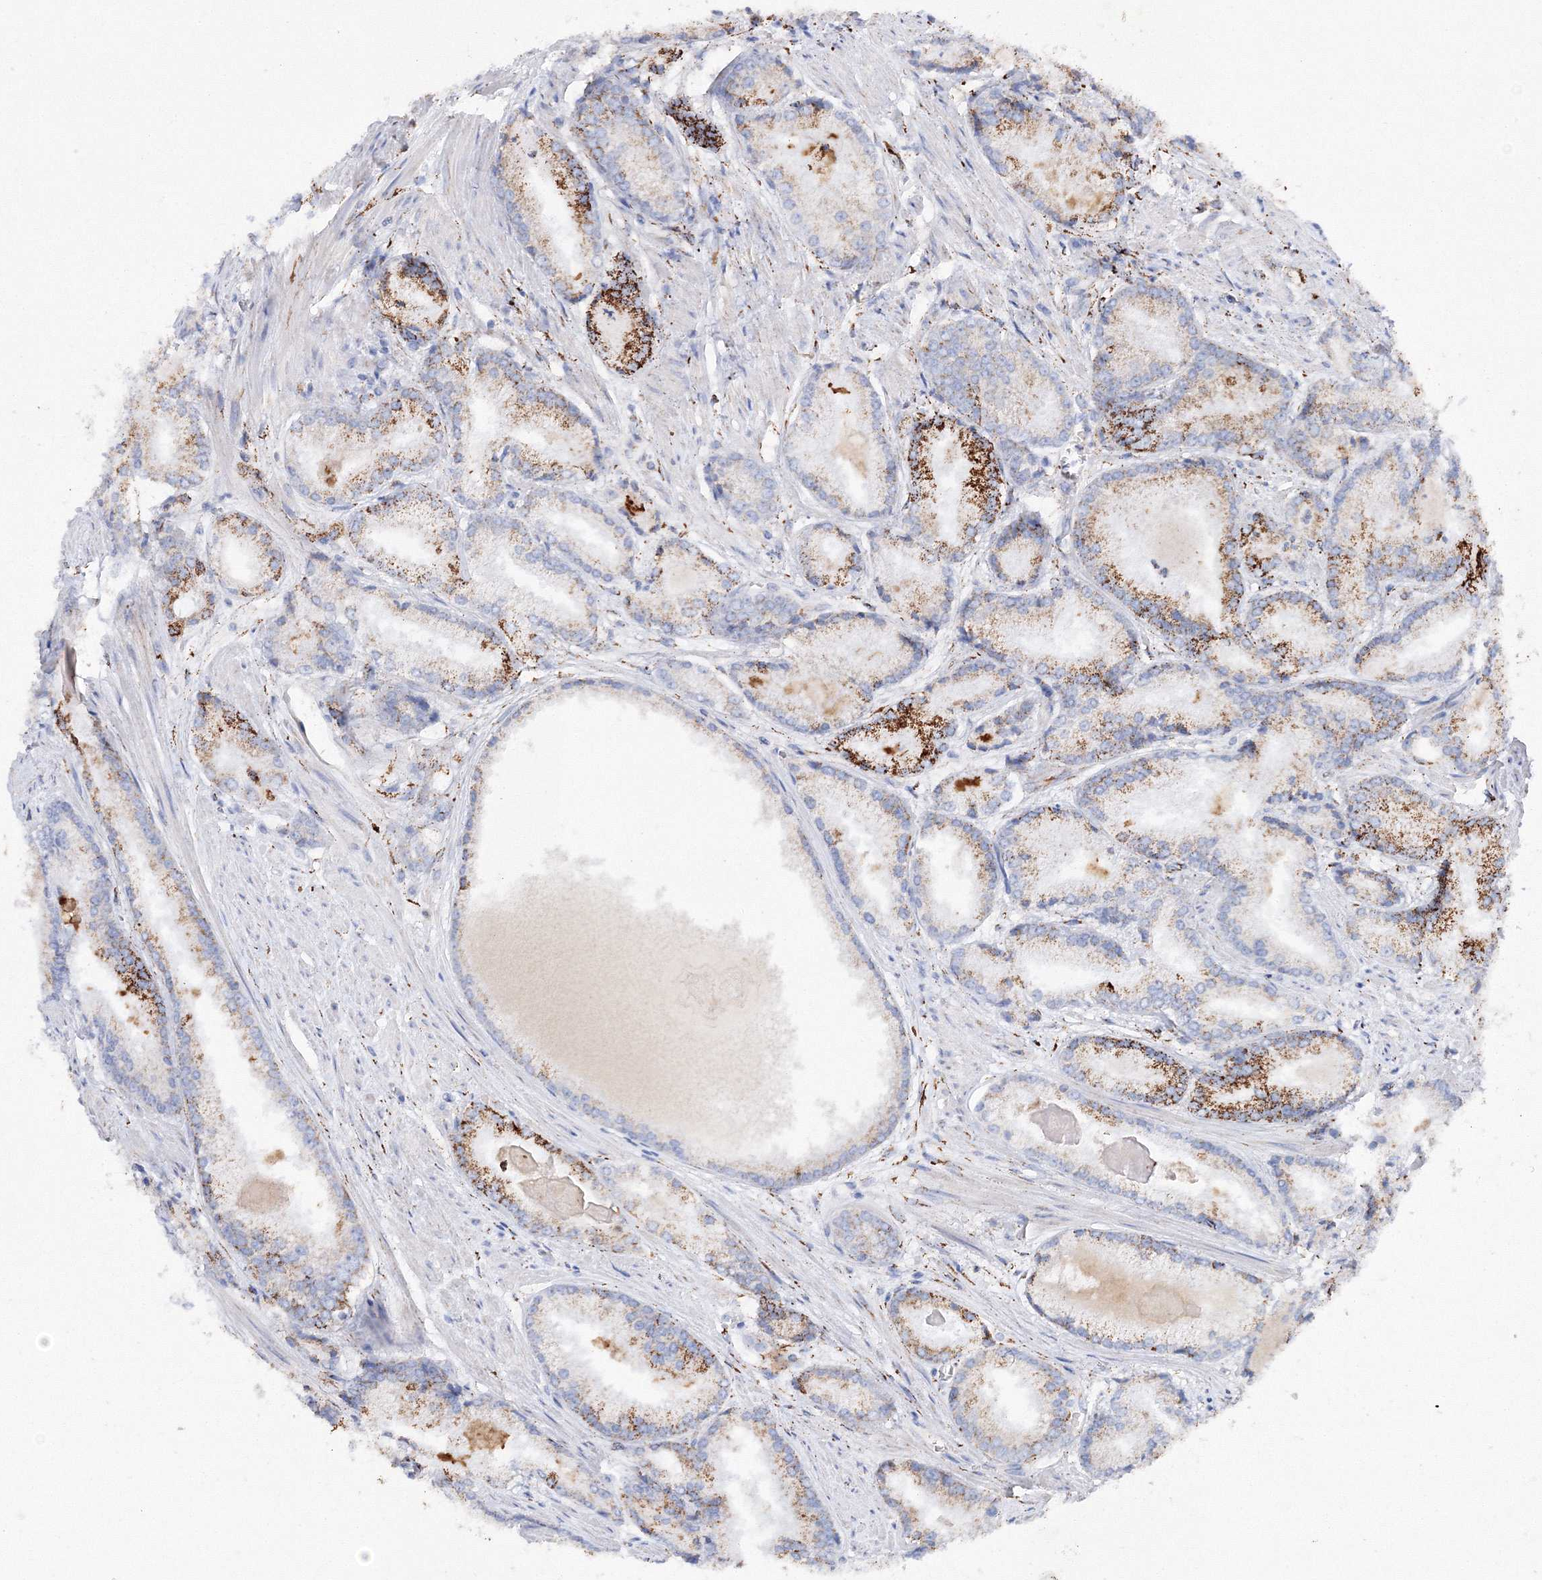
{"staining": {"intensity": "strong", "quantity": "25%-75%", "location": "cytoplasmic/membranous"}, "tissue": "prostate cancer", "cell_type": "Tumor cells", "image_type": "cancer", "snomed": [{"axis": "morphology", "description": "Adenocarcinoma, Low grade"}, {"axis": "topography", "description": "Prostate"}], "caption": "Human prostate cancer (low-grade adenocarcinoma) stained with a protein marker reveals strong staining in tumor cells.", "gene": "MERTK", "patient": {"sex": "male", "age": 54}}